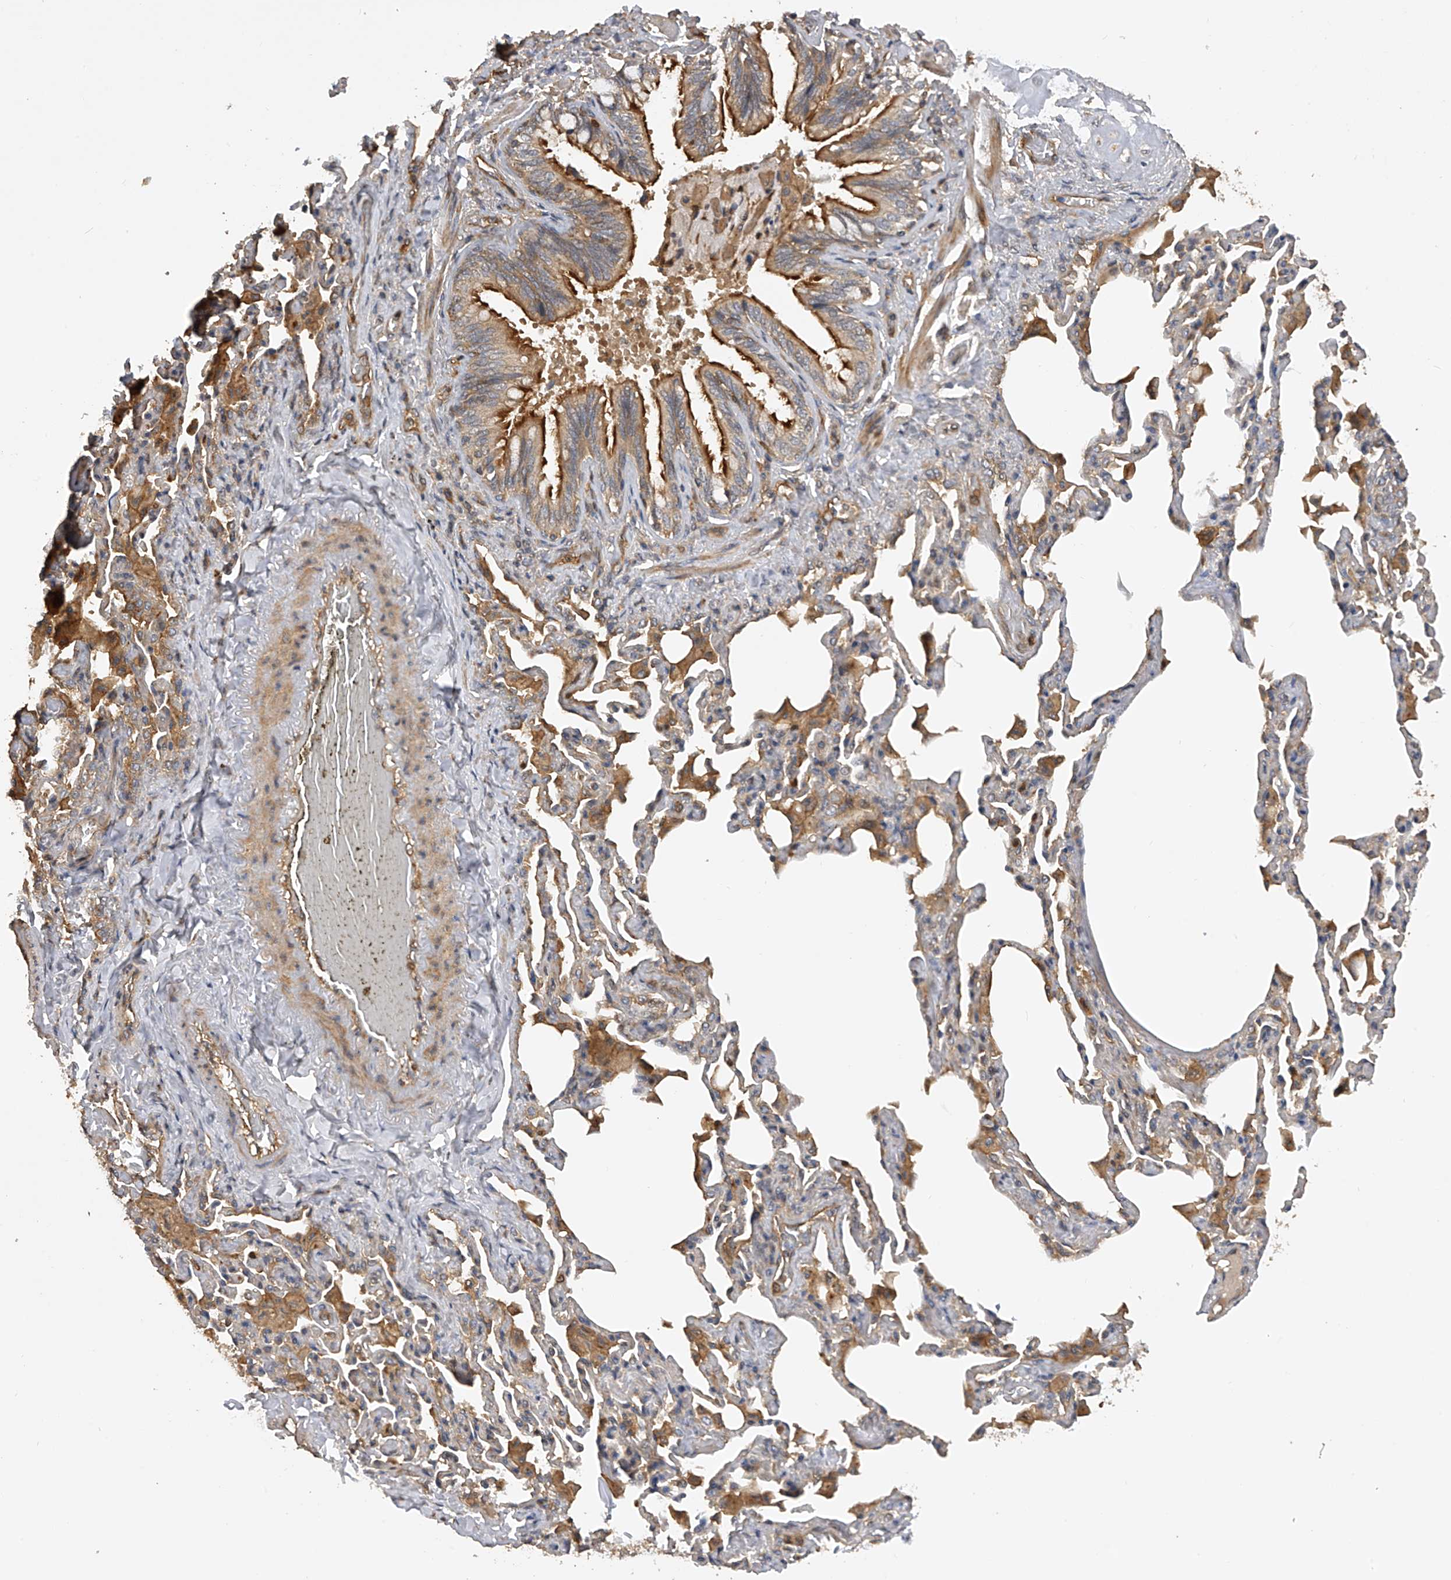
{"staining": {"intensity": "moderate", "quantity": ">75%", "location": "cytoplasmic/membranous"}, "tissue": "bronchus", "cell_type": "Respiratory epithelial cells", "image_type": "normal", "snomed": [{"axis": "morphology", "description": "Normal tissue, NOS"}, {"axis": "morphology", "description": "Inflammation, NOS"}, {"axis": "topography", "description": "Lung"}], "caption": "The photomicrograph demonstrates immunohistochemical staining of normal bronchus. There is moderate cytoplasmic/membranous expression is seen in approximately >75% of respiratory epithelial cells.", "gene": "PTPRA", "patient": {"sex": "female", "age": 46}}